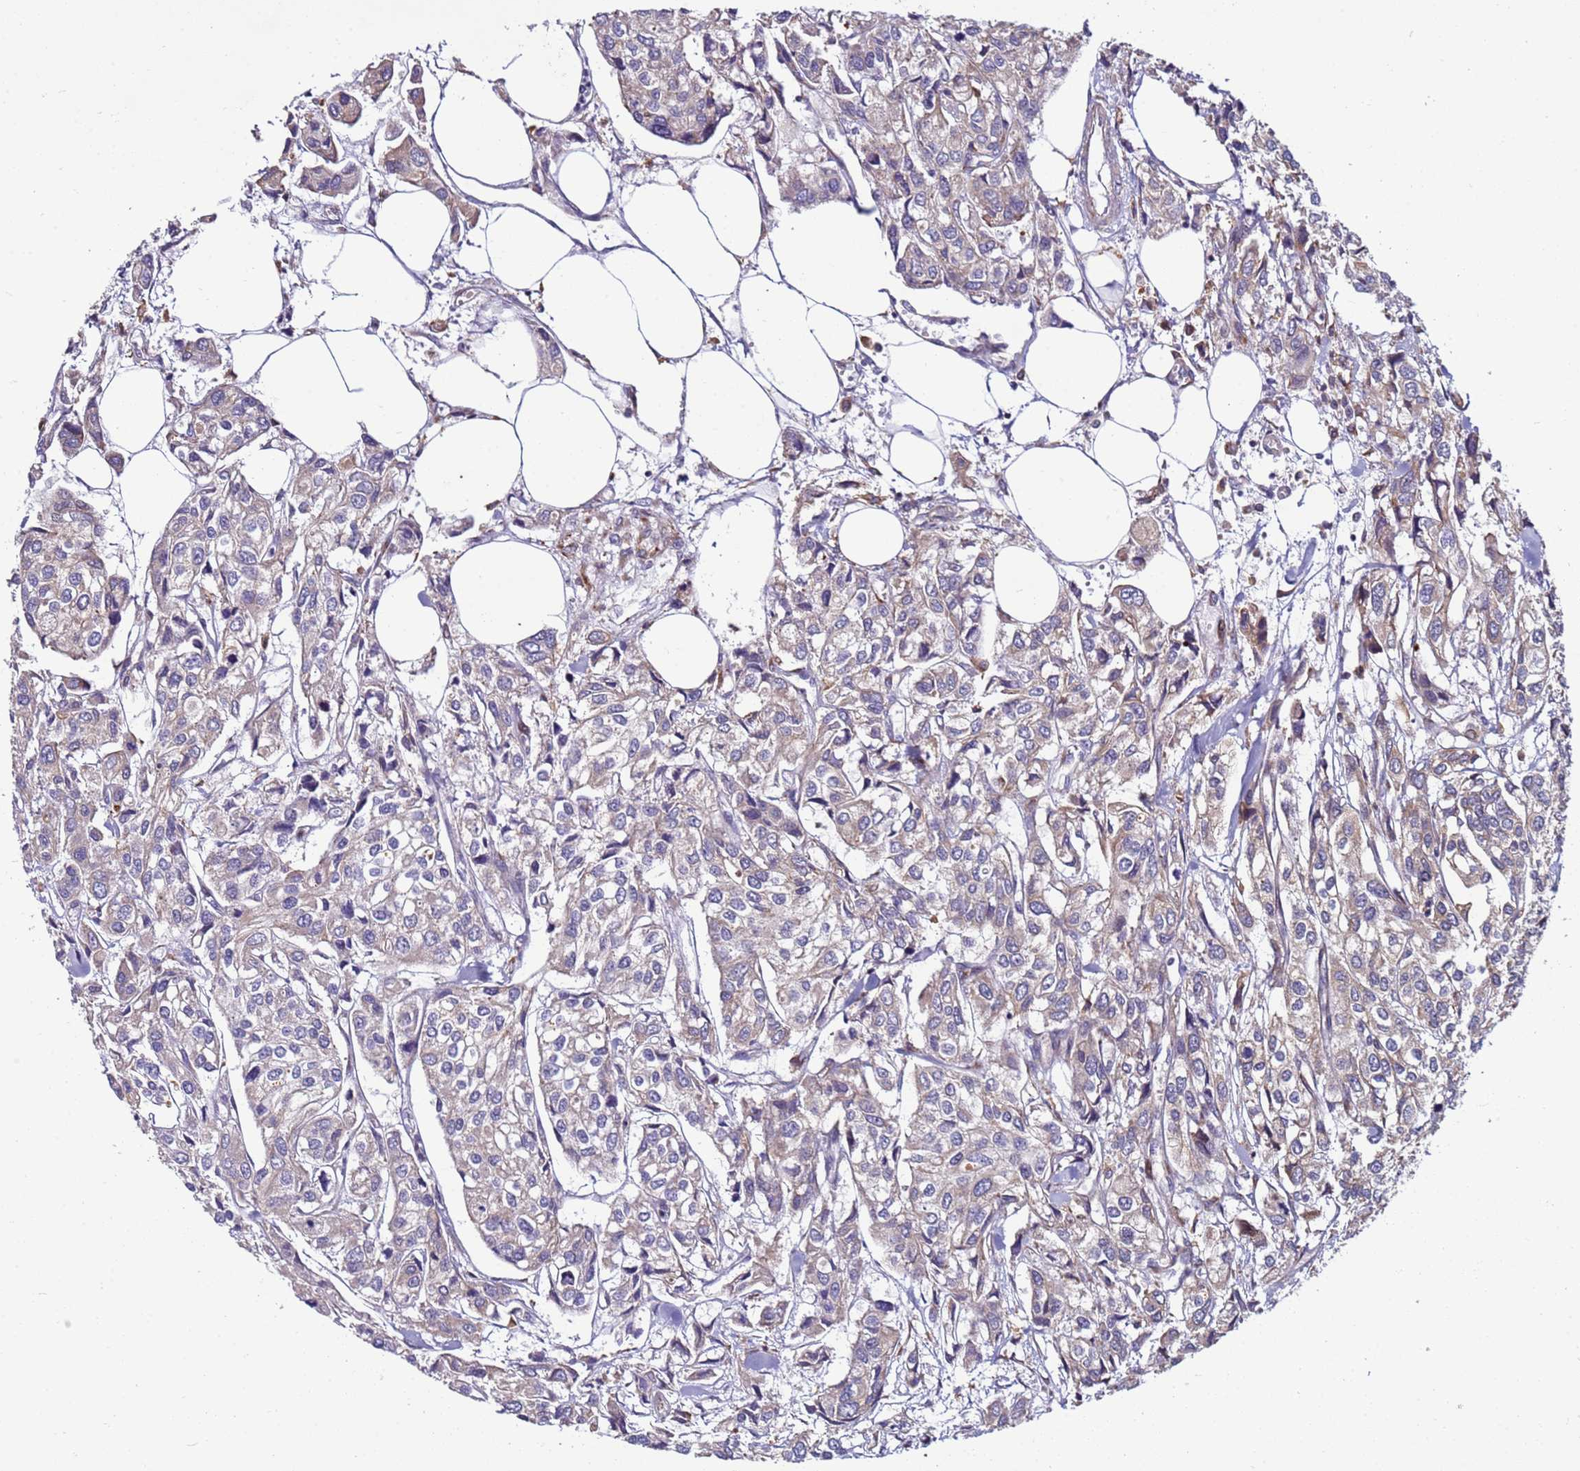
{"staining": {"intensity": "moderate", "quantity": "25%-75%", "location": "cytoplasmic/membranous"}, "tissue": "urothelial cancer", "cell_type": "Tumor cells", "image_type": "cancer", "snomed": [{"axis": "morphology", "description": "Urothelial carcinoma, High grade"}, {"axis": "topography", "description": "Urinary bladder"}], "caption": "Immunohistochemical staining of human high-grade urothelial carcinoma exhibits medium levels of moderate cytoplasmic/membranous positivity in approximately 25%-75% of tumor cells.", "gene": "MCRIP1", "patient": {"sex": "male", "age": 67}}